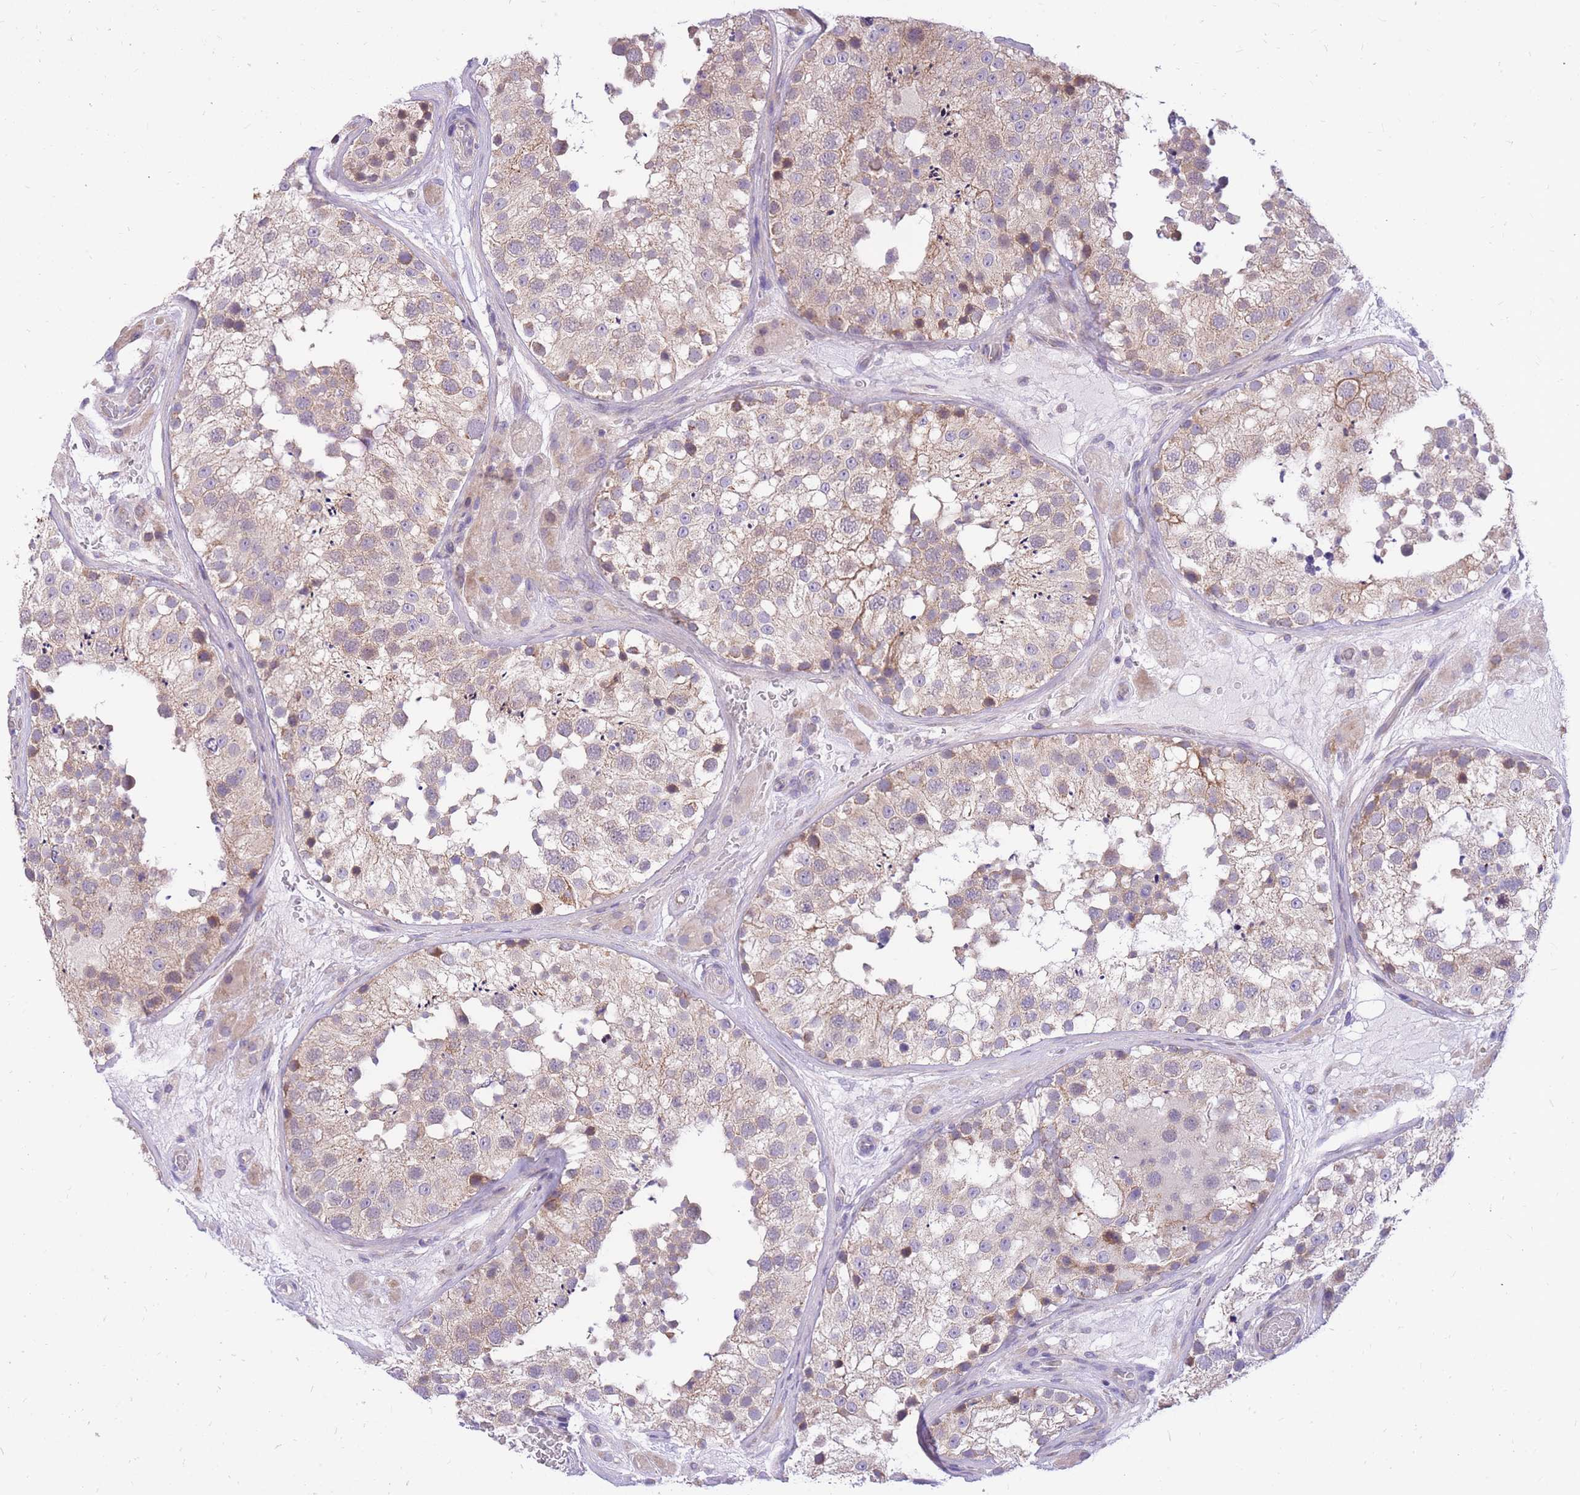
{"staining": {"intensity": "moderate", "quantity": "25%-75%", "location": "cytoplasmic/membranous"}, "tissue": "testis", "cell_type": "Cells in seminiferous ducts", "image_type": "normal", "snomed": [{"axis": "morphology", "description": "Normal tissue, NOS"}, {"axis": "topography", "description": "Testis"}], "caption": "DAB immunohistochemical staining of unremarkable testis displays moderate cytoplasmic/membranous protein staining in approximately 25%-75% of cells in seminiferous ducts.", "gene": "TOPAZ1", "patient": {"sex": "male", "age": 26}}